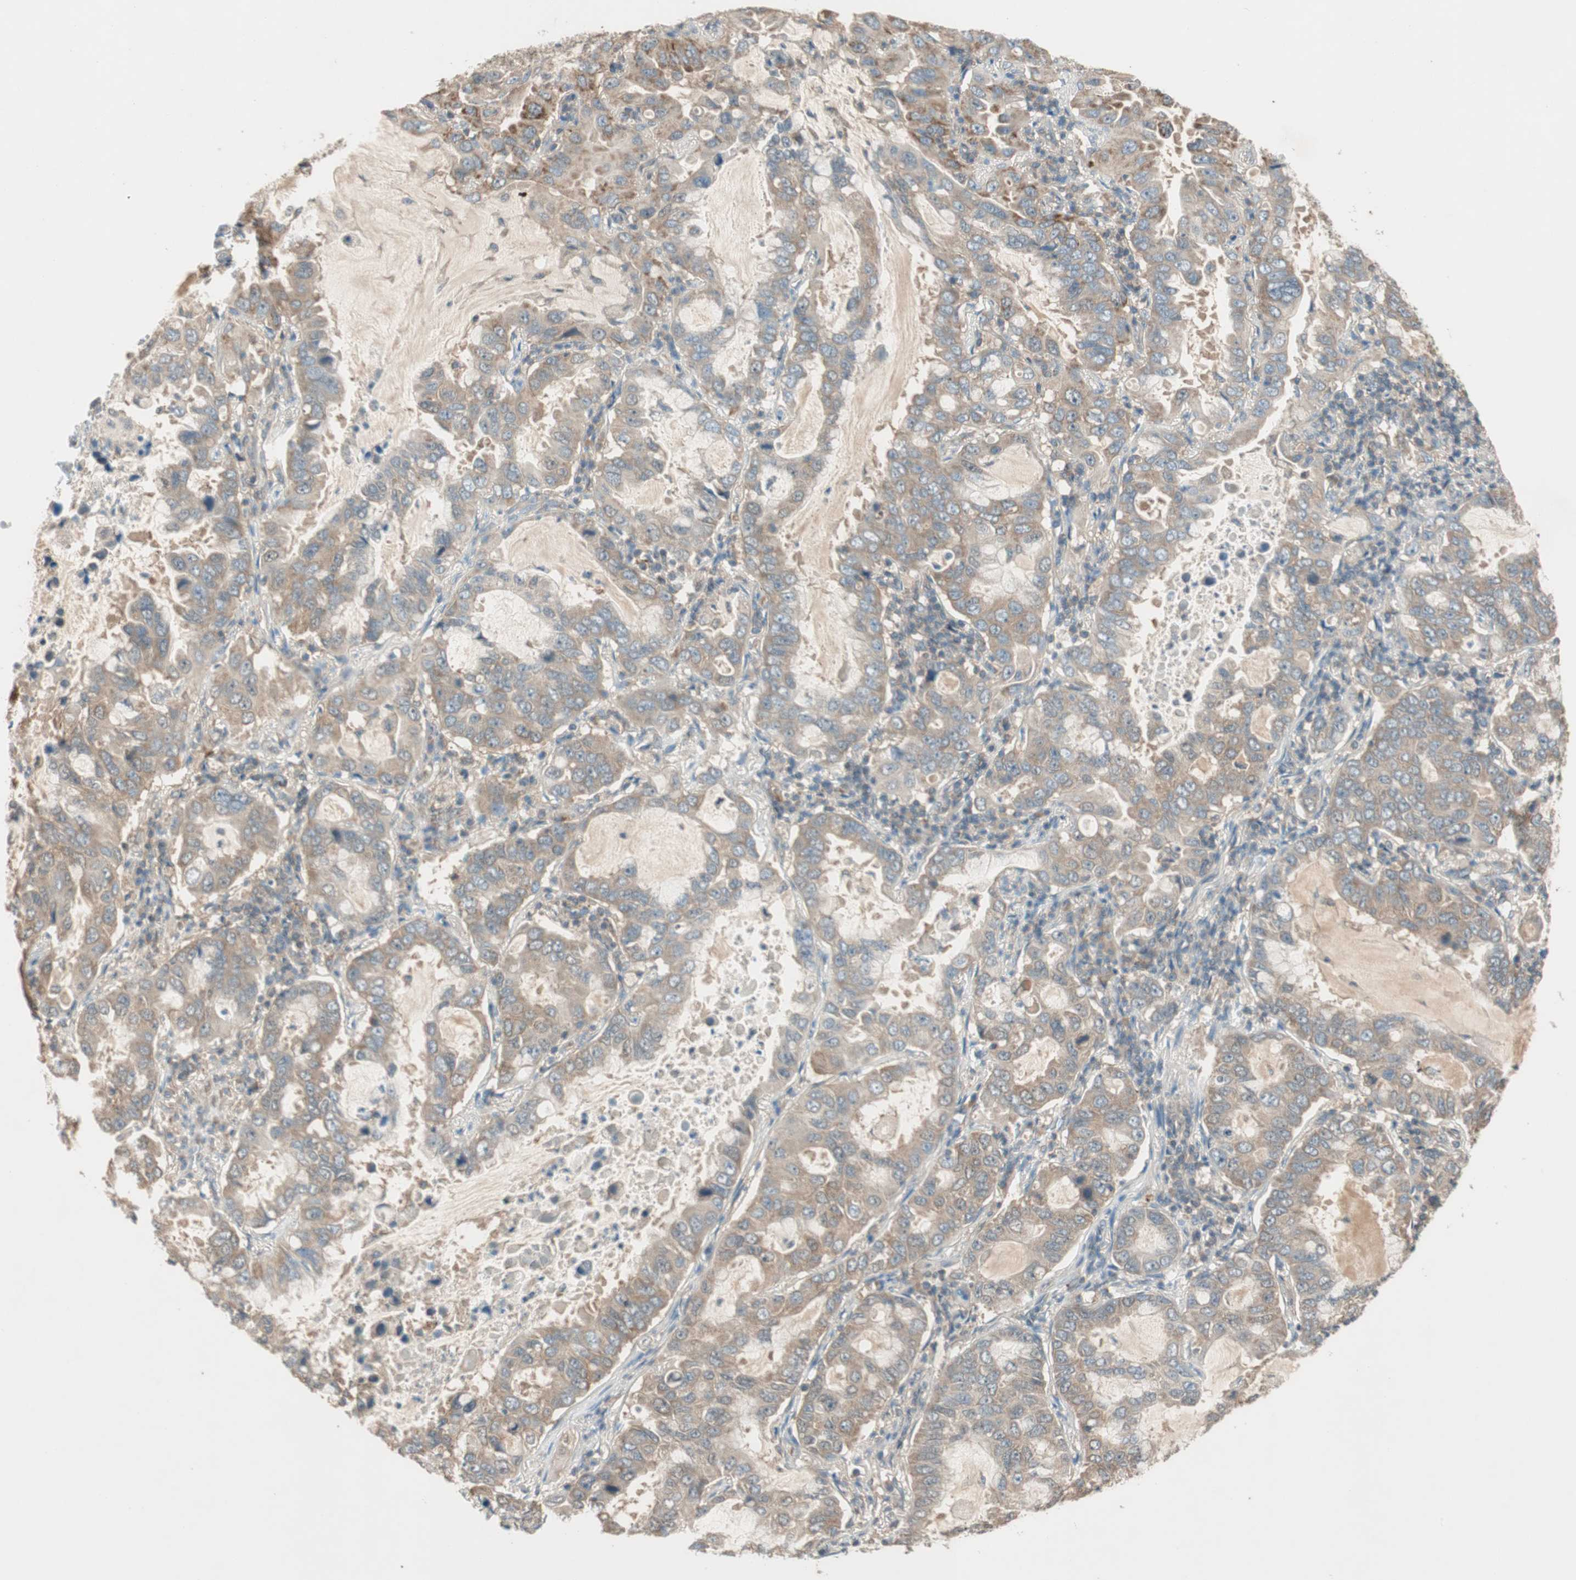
{"staining": {"intensity": "moderate", "quantity": ">75%", "location": "cytoplasmic/membranous"}, "tissue": "lung cancer", "cell_type": "Tumor cells", "image_type": "cancer", "snomed": [{"axis": "morphology", "description": "Adenocarcinoma, NOS"}, {"axis": "topography", "description": "Lung"}], "caption": "About >75% of tumor cells in human adenocarcinoma (lung) show moderate cytoplasmic/membranous protein positivity as visualized by brown immunohistochemical staining.", "gene": "CC2D1A", "patient": {"sex": "male", "age": 64}}